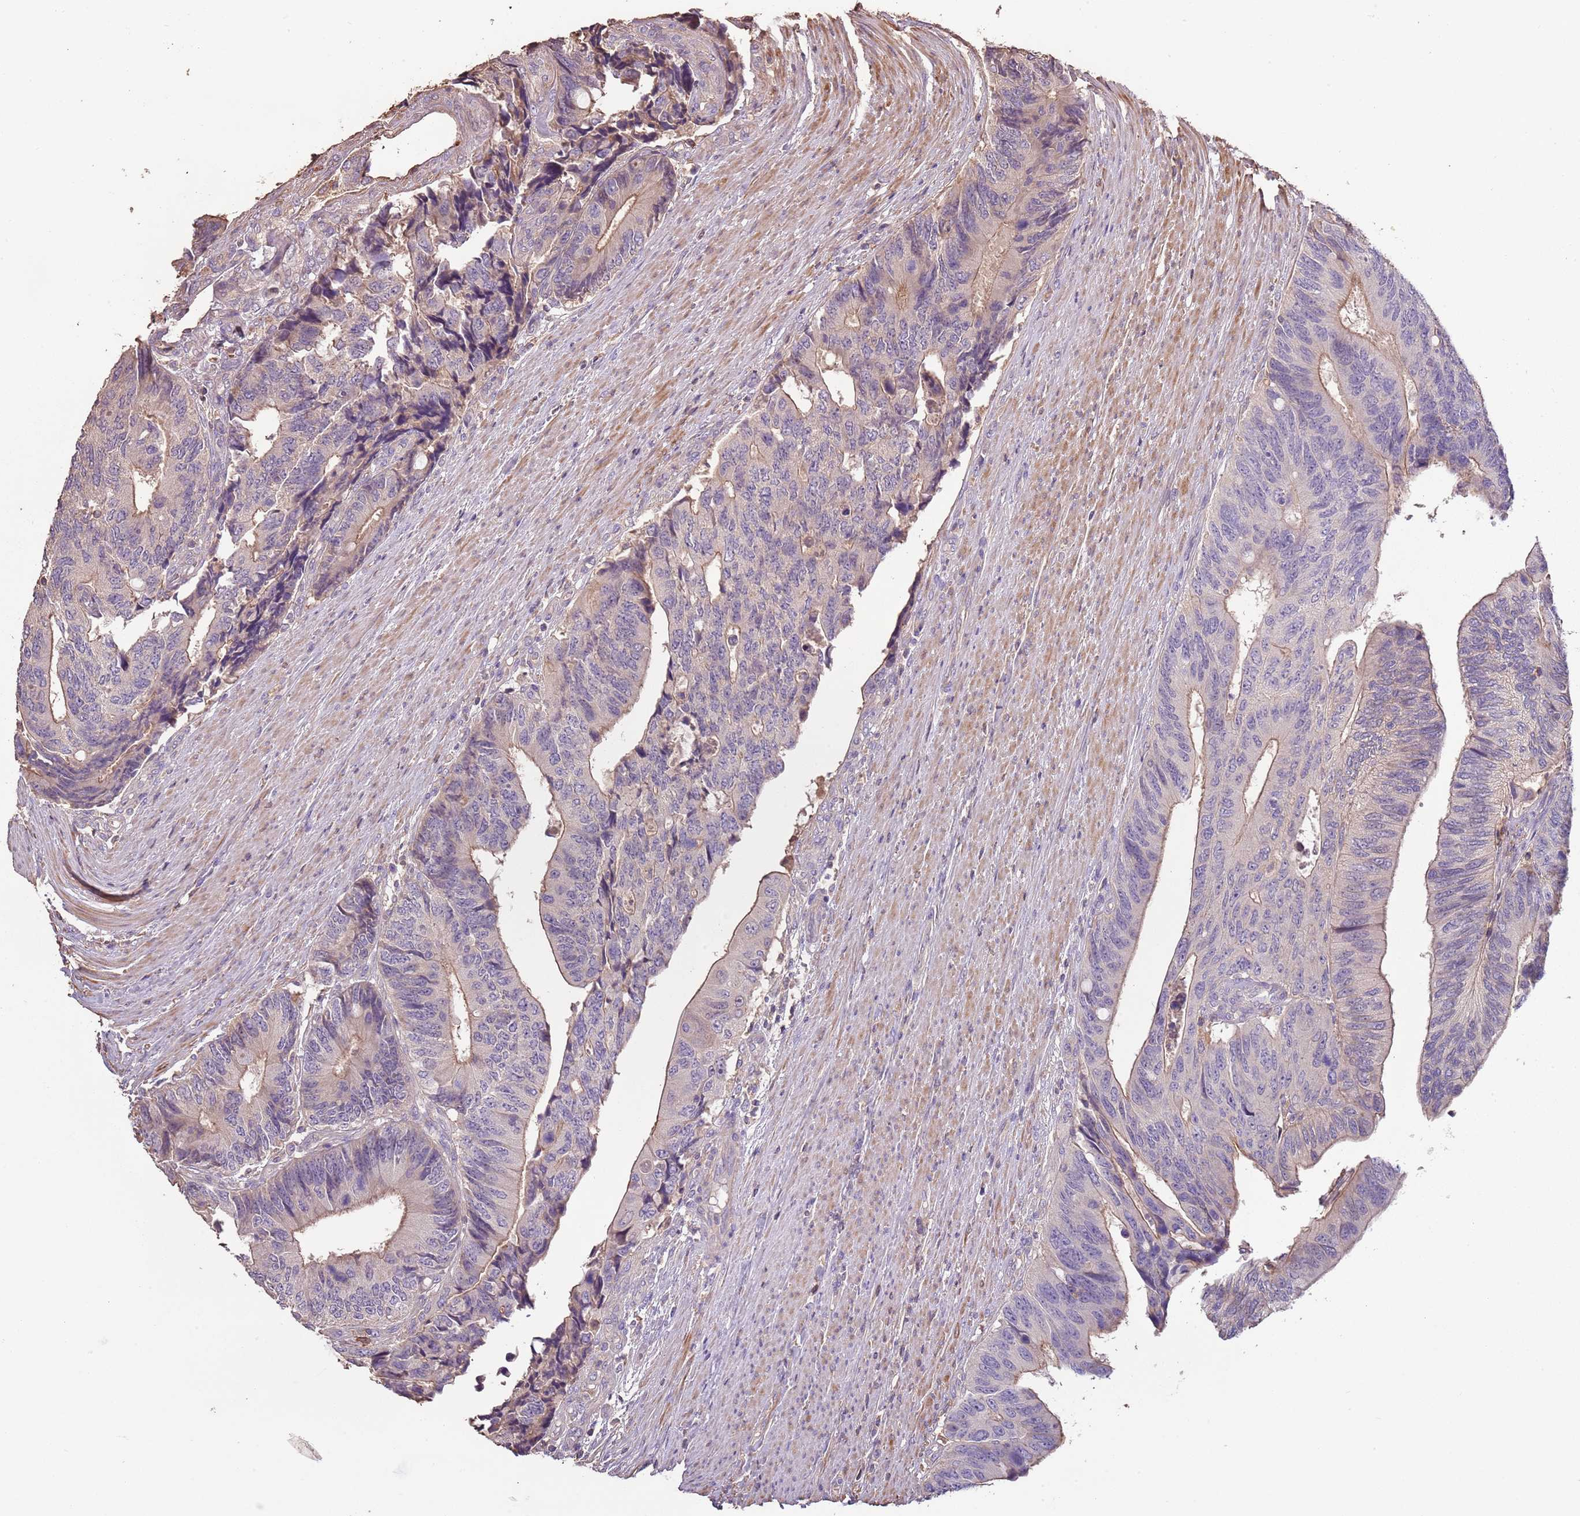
{"staining": {"intensity": "moderate", "quantity": "25%-75%", "location": "cytoplasmic/membranous"}, "tissue": "colorectal cancer", "cell_type": "Tumor cells", "image_type": "cancer", "snomed": [{"axis": "morphology", "description": "Adenocarcinoma, NOS"}, {"axis": "topography", "description": "Colon"}], "caption": "Colorectal adenocarcinoma stained with a brown dye displays moderate cytoplasmic/membranous positive expression in about 25%-75% of tumor cells.", "gene": "FECH", "patient": {"sex": "male", "age": 87}}